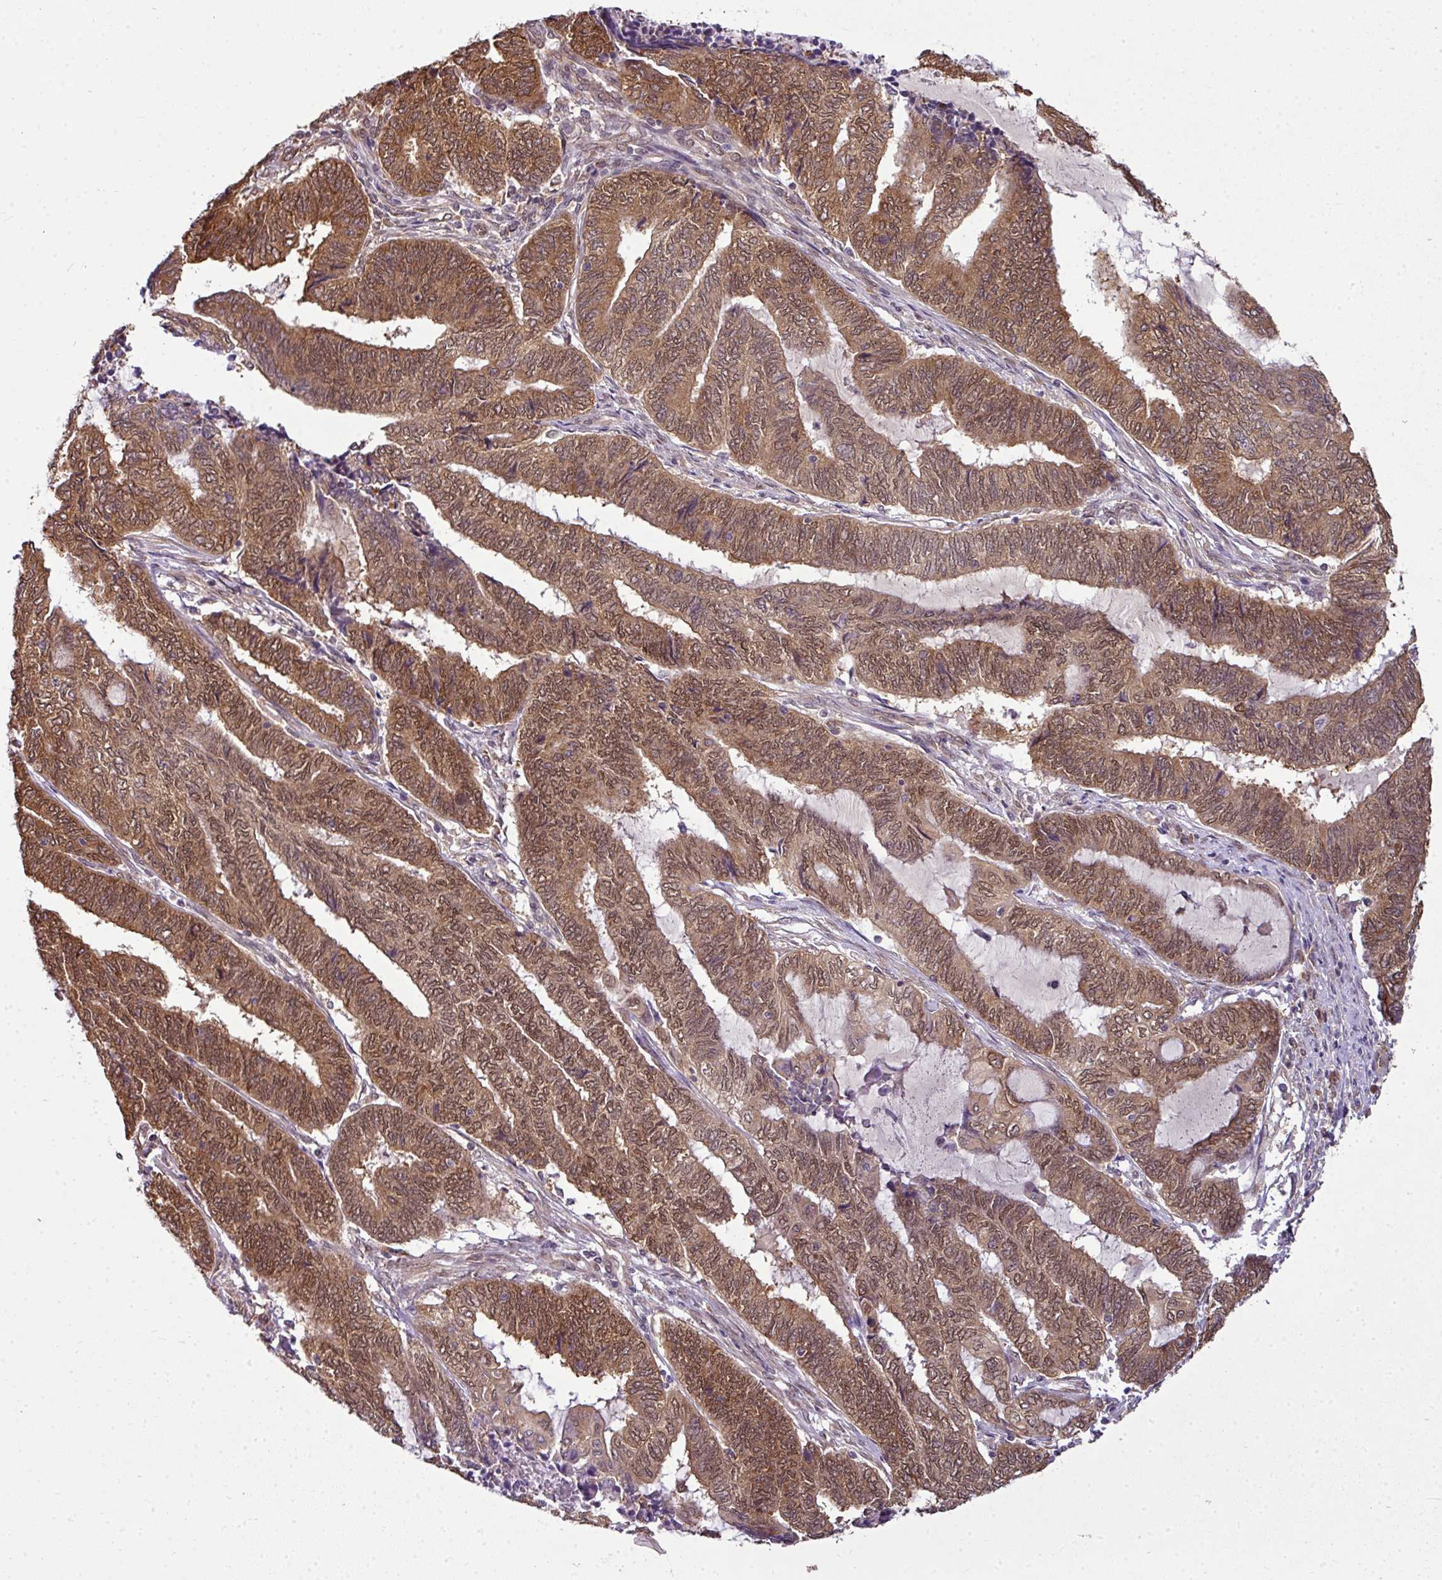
{"staining": {"intensity": "strong", "quantity": ">75%", "location": "cytoplasmic/membranous,nuclear"}, "tissue": "endometrial cancer", "cell_type": "Tumor cells", "image_type": "cancer", "snomed": [{"axis": "morphology", "description": "Adenocarcinoma, NOS"}, {"axis": "topography", "description": "Uterus"}, {"axis": "topography", "description": "Endometrium"}], "caption": "Brown immunohistochemical staining in endometrial adenocarcinoma displays strong cytoplasmic/membranous and nuclear positivity in about >75% of tumor cells. (DAB IHC with brightfield microscopy, high magnification).", "gene": "RBM4B", "patient": {"sex": "female", "age": 70}}